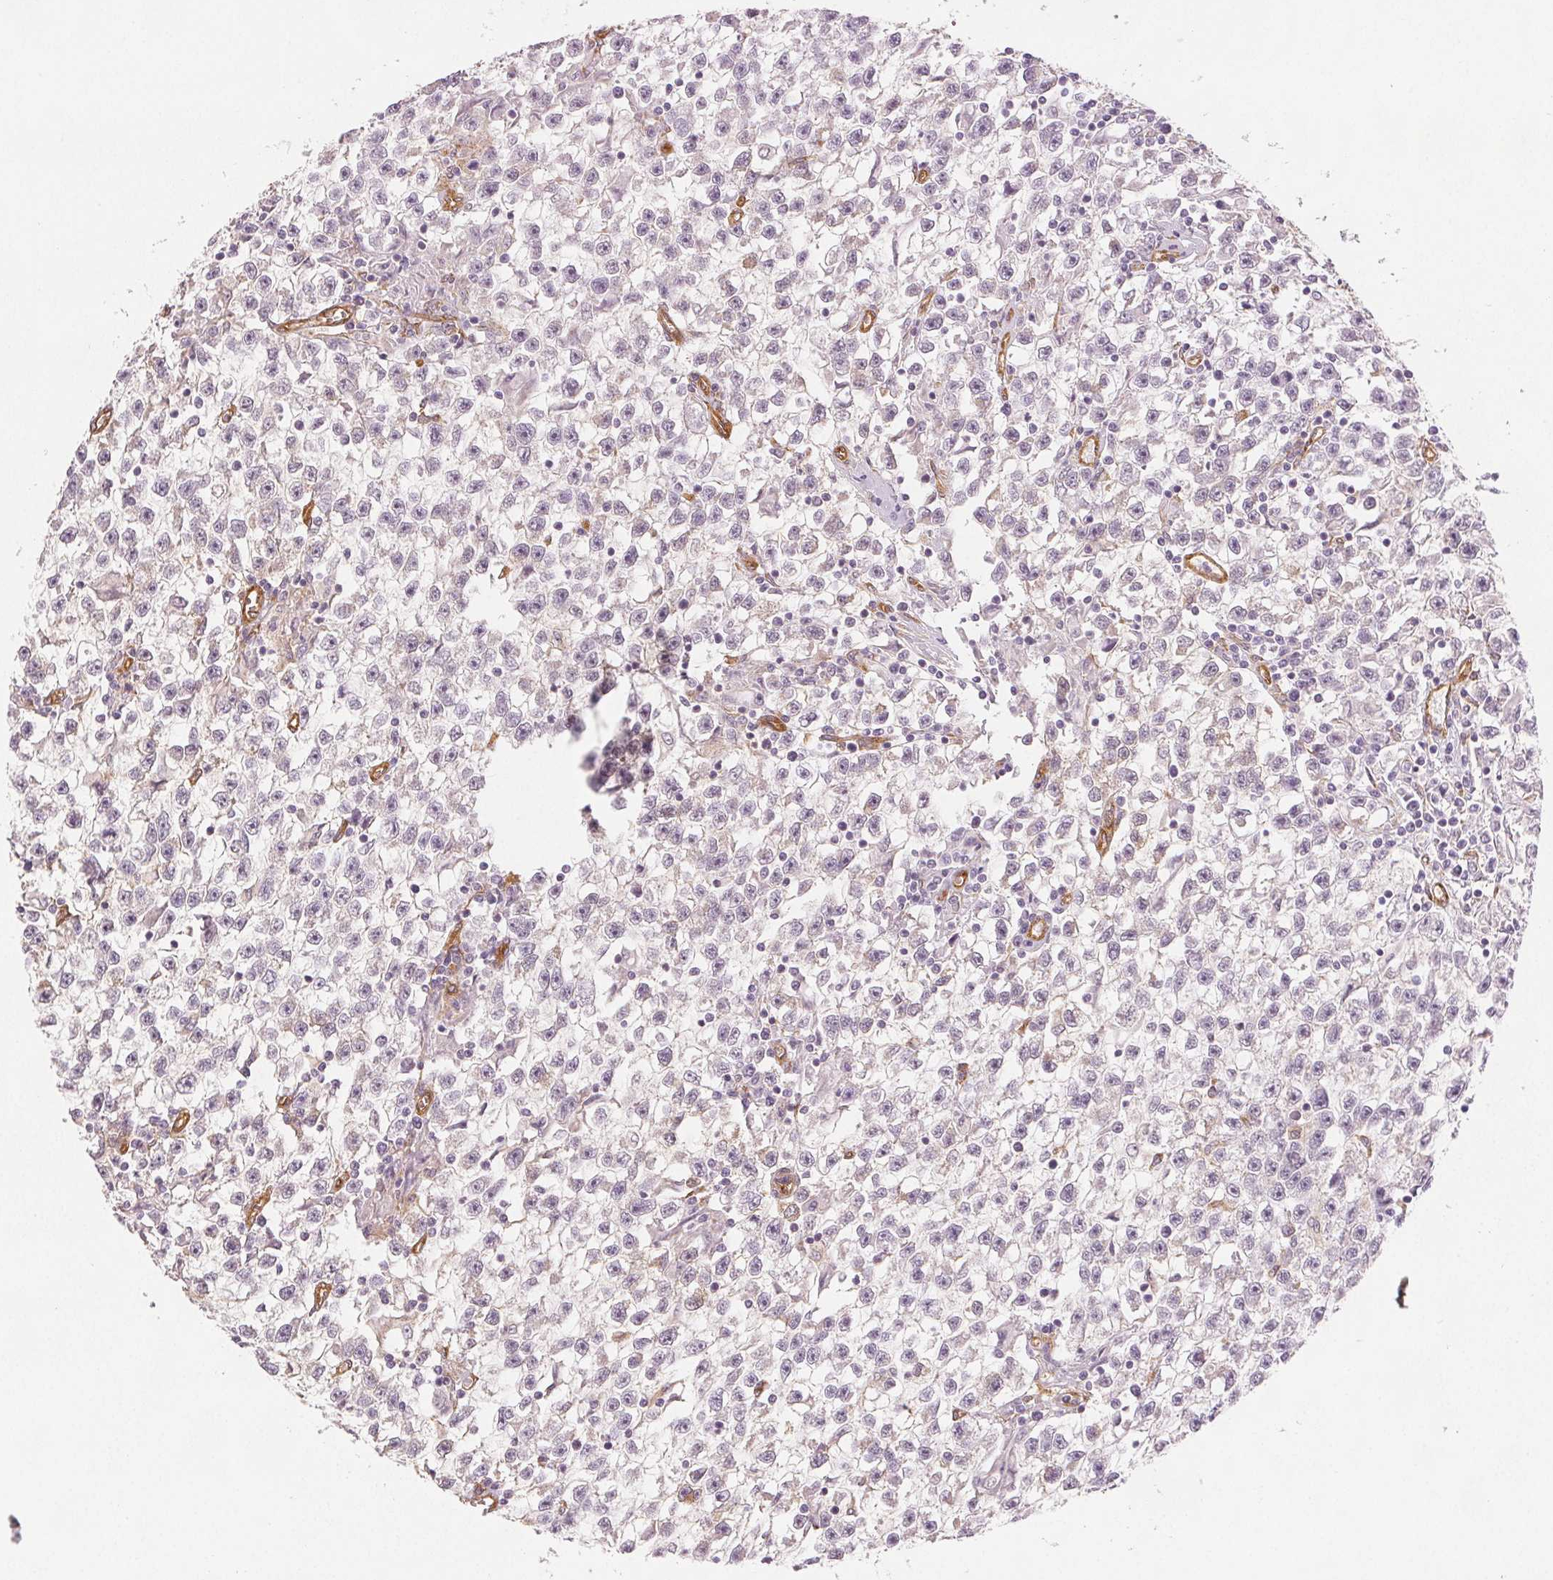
{"staining": {"intensity": "negative", "quantity": "none", "location": "none"}, "tissue": "testis cancer", "cell_type": "Tumor cells", "image_type": "cancer", "snomed": [{"axis": "morphology", "description": "Seminoma, NOS"}, {"axis": "topography", "description": "Testis"}], "caption": "Tumor cells are negative for protein expression in human testis cancer (seminoma).", "gene": "DIAPH2", "patient": {"sex": "male", "age": 31}}